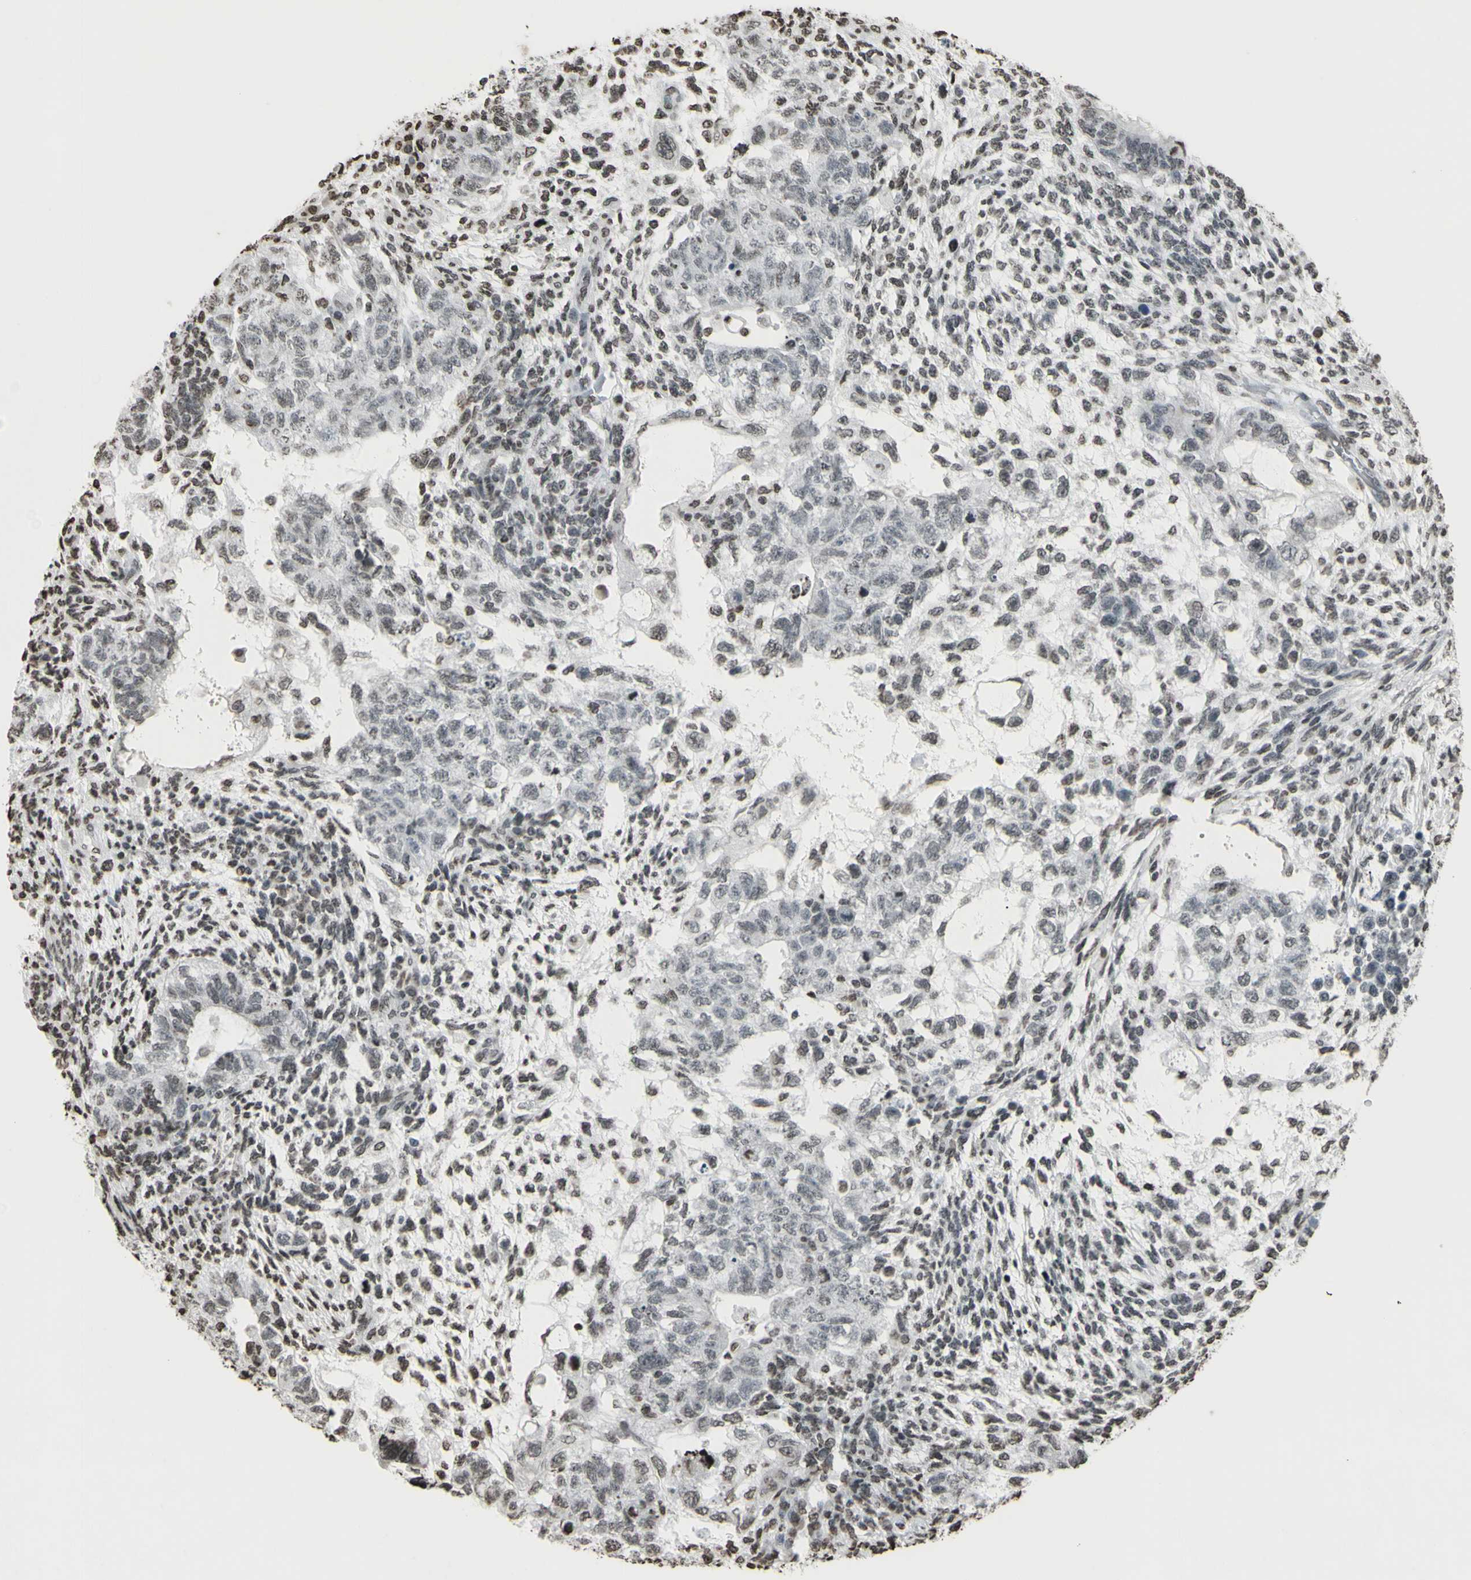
{"staining": {"intensity": "negative", "quantity": "none", "location": "none"}, "tissue": "testis cancer", "cell_type": "Tumor cells", "image_type": "cancer", "snomed": [{"axis": "morphology", "description": "Normal tissue, NOS"}, {"axis": "morphology", "description": "Carcinoma, Embryonal, NOS"}, {"axis": "topography", "description": "Testis"}], "caption": "Immunohistochemical staining of testis embryonal carcinoma reveals no significant expression in tumor cells. (Brightfield microscopy of DAB (3,3'-diaminobenzidine) IHC at high magnification).", "gene": "CD79B", "patient": {"sex": "male", "age": 36}}